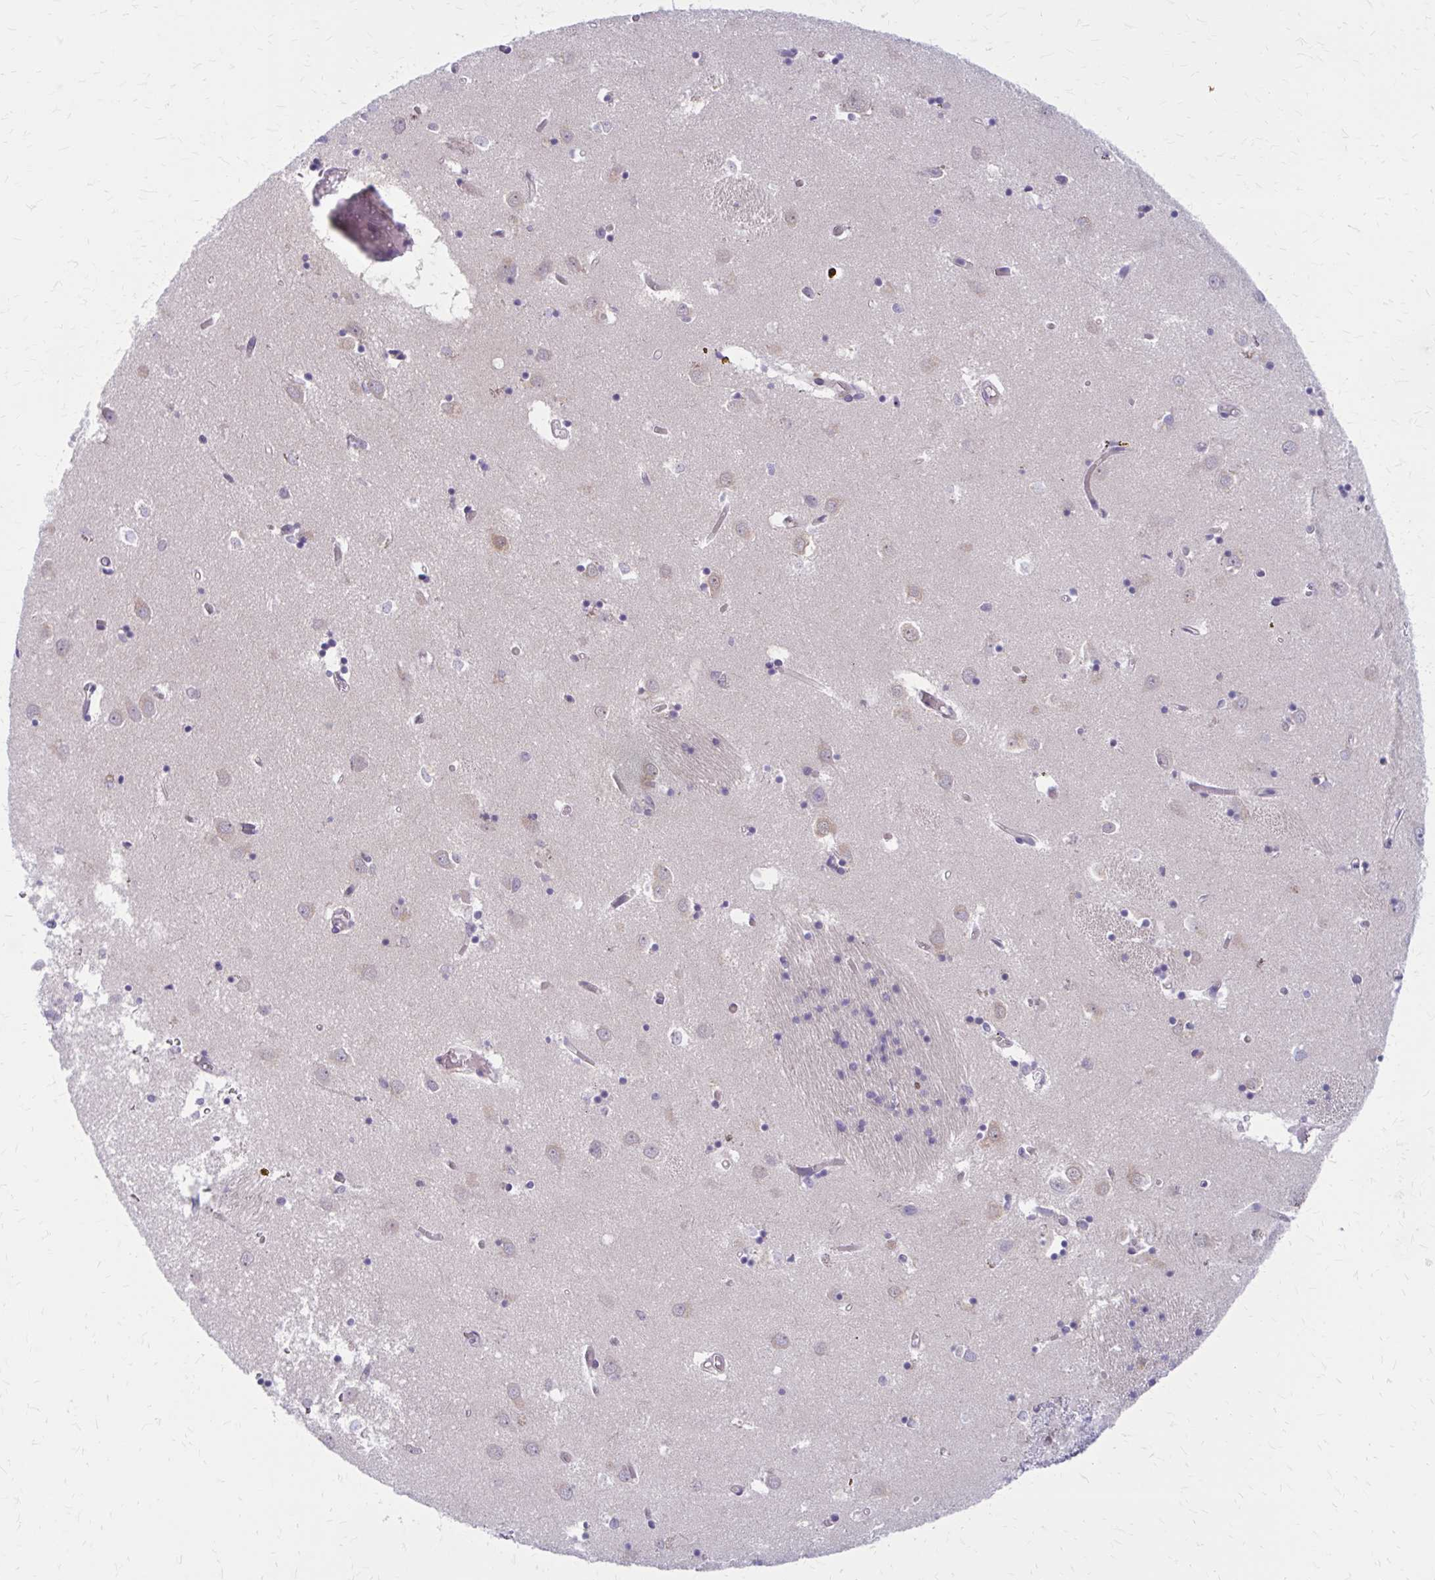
{"staining": {"intensity": "negative", "quantity": "none", "location": "none"}, "tissue": "caudate", "cell_type": "Glial cells", "image_type": "normal", "snomed": [{"axis": "morphology", "description": "Normal tissue, NOS"}, {"axis": "topography", "description": "Lateral ventricle wall"}], "caption": "Photomicrograph shows no protein expression in glial cells of normal caudate. Nuclei are stained in blue.", "gene": "CLIC2", "patient": {"sex": "male", "age": 70}}